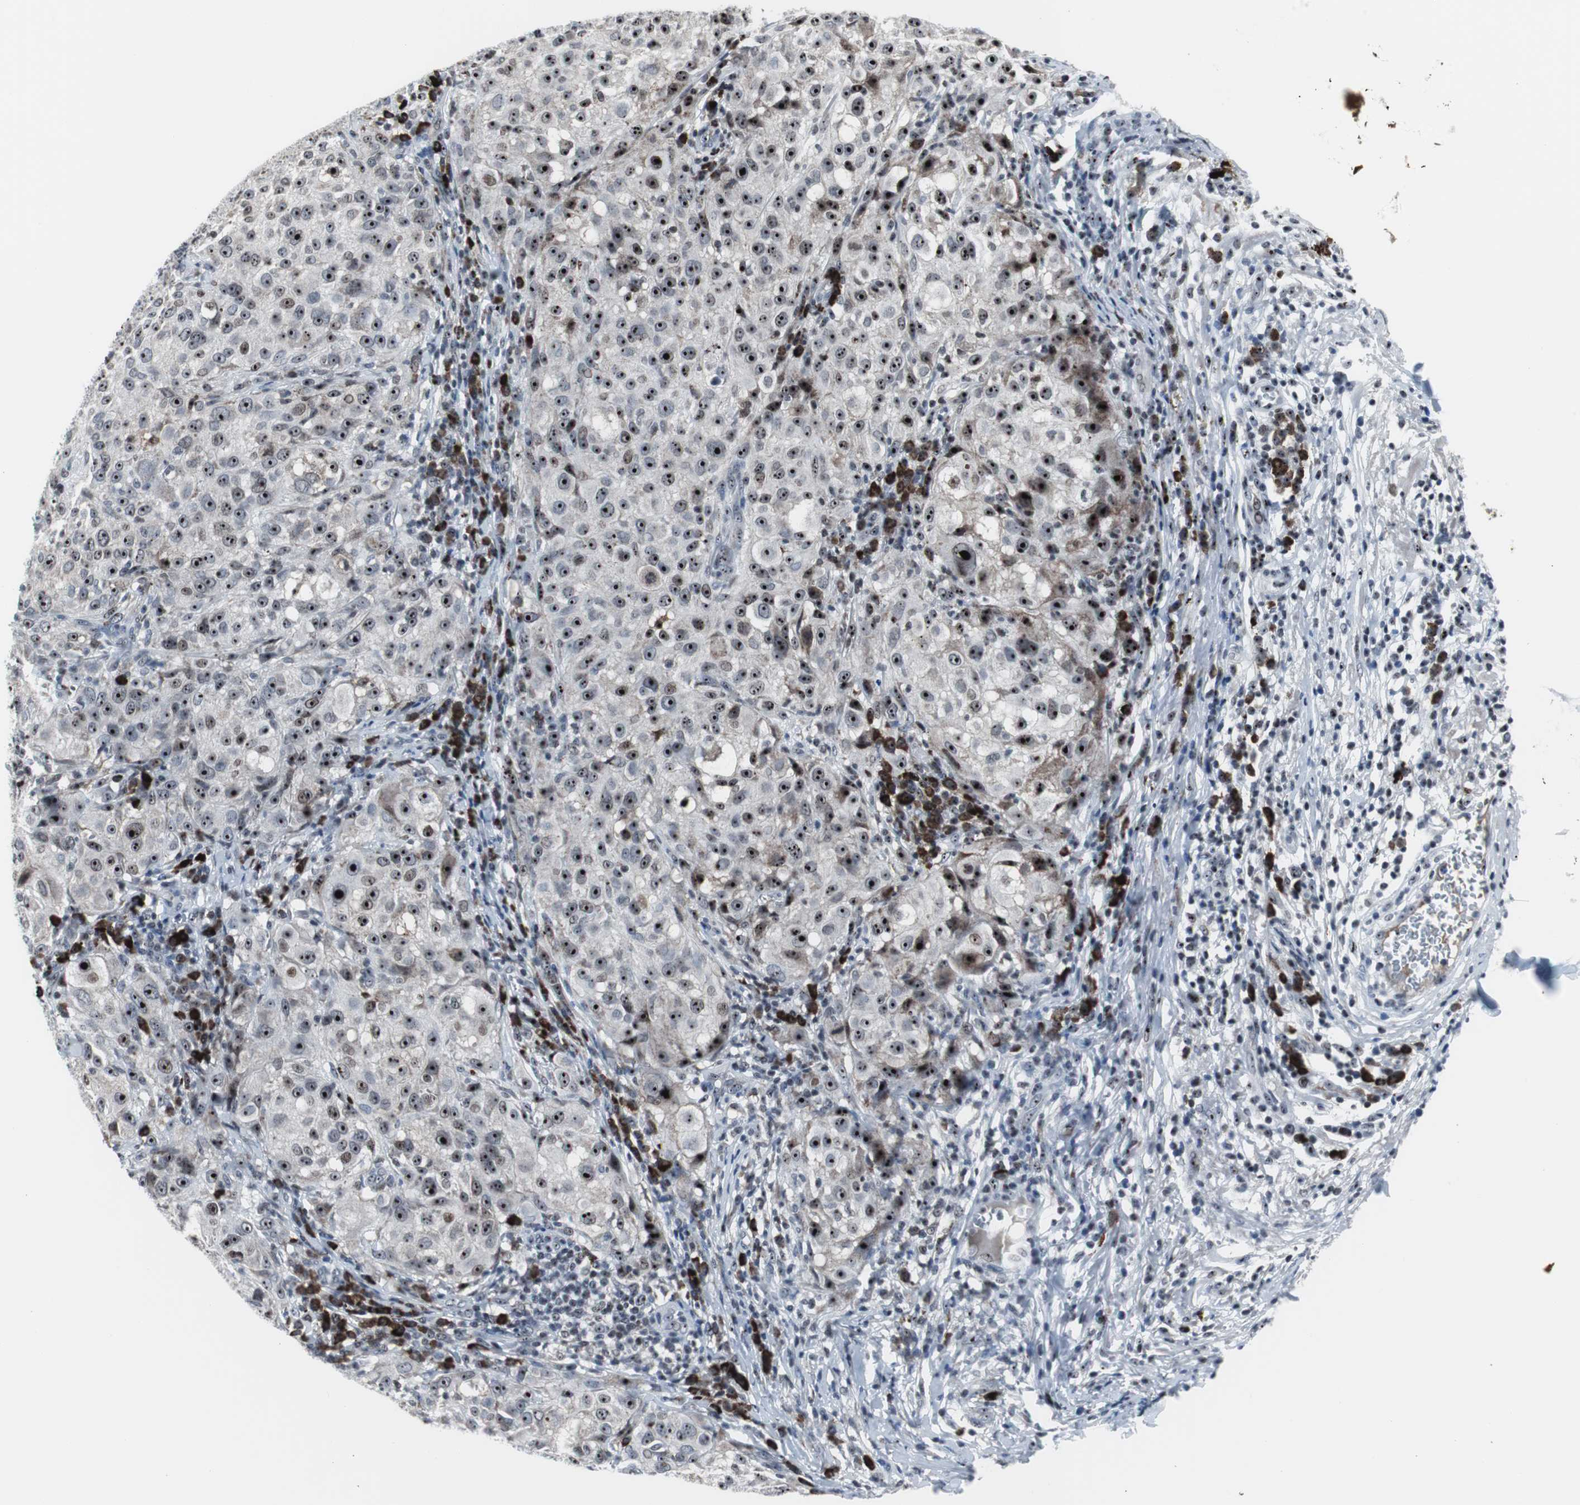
{"staining": {"intensity": "strong", "quantity": ">75%", "location": "nuclear"}, "tissue": "melanoma", "cell_type": "Tumor cells", "image_type": "cancer", "snomed": [{"axis": "morphology", "description": "Necrosis, NOS"}, {"axis": "morphology", "description": "Malignant melanoma, NOS"}, {"axis": "topography", "description": "Skin"}], "caption": "Immunohistochemistry histopathology image of neoplastic tissue: human malignant melanoma stained using immunohistochemistry (IHC) demonstrates high levels of strong protein expression localized specifically in the nuclear of tumor cells, appearing as a nuclear brown color.", "gene": "DOK1", "patient": {"sex": "female", "age": 87}}